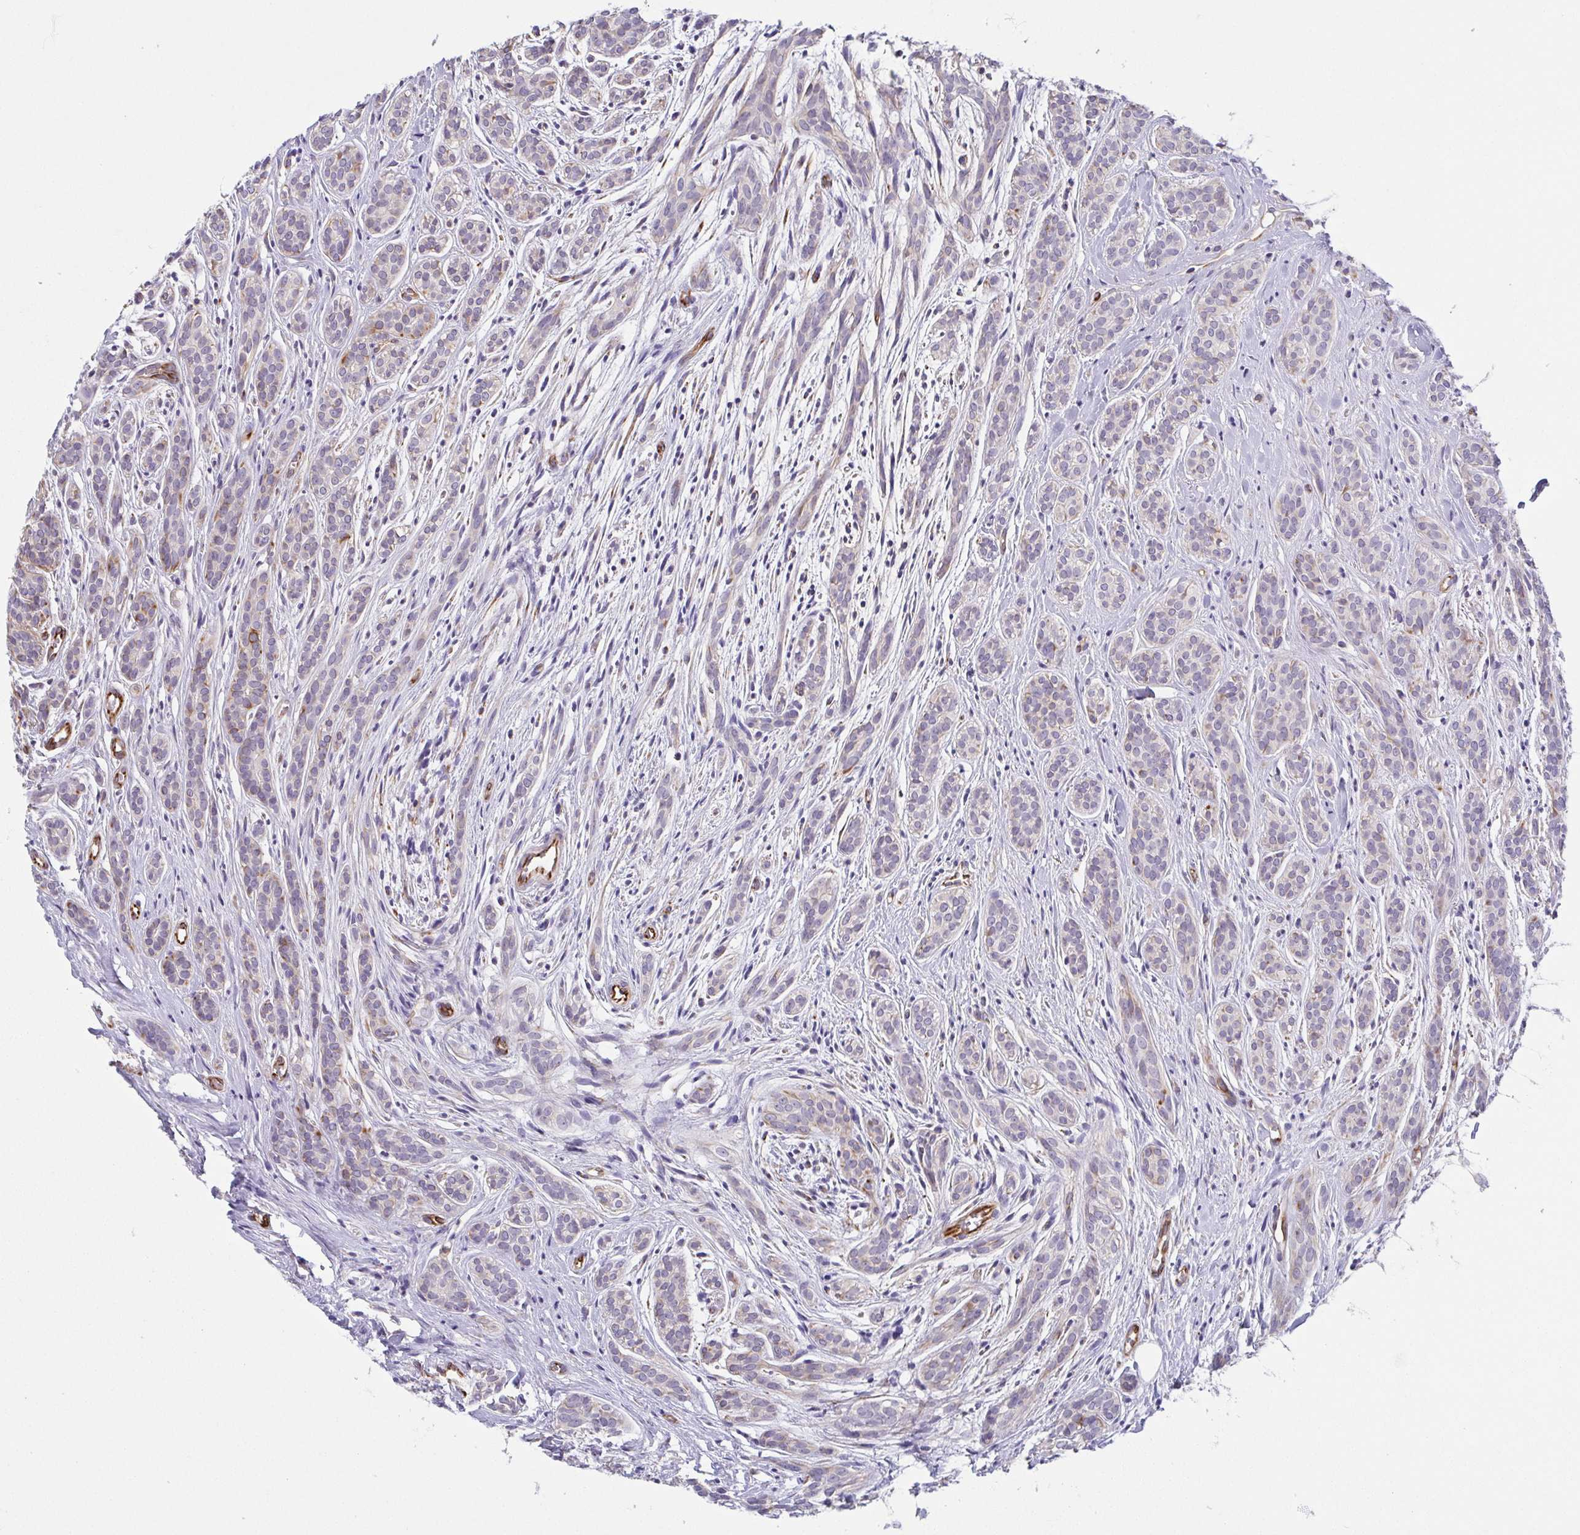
{"staining": {"intensity": "moderate", "quantity": "<25%", "location": "cytoplasmic/membranous"}, "tissue": "head and neck cancer", "cell_type": "Tumor cells", "image_type": "cancer", "snomed": [{"axis": "morphology", "description": "Adenocarcinoma, NOS"}, {"axis": "topography", "description": "Head-Neck"}], "caption": "This is a histology image of immunohistochemistry (IHC) staining of head and neck cancer (adenocarcinoma), which shows moderate expression in the cytoplasmic/membranous of tumor cells.", "gene": "COL17A1", "patient": {"sex": "female", "age": 57}}